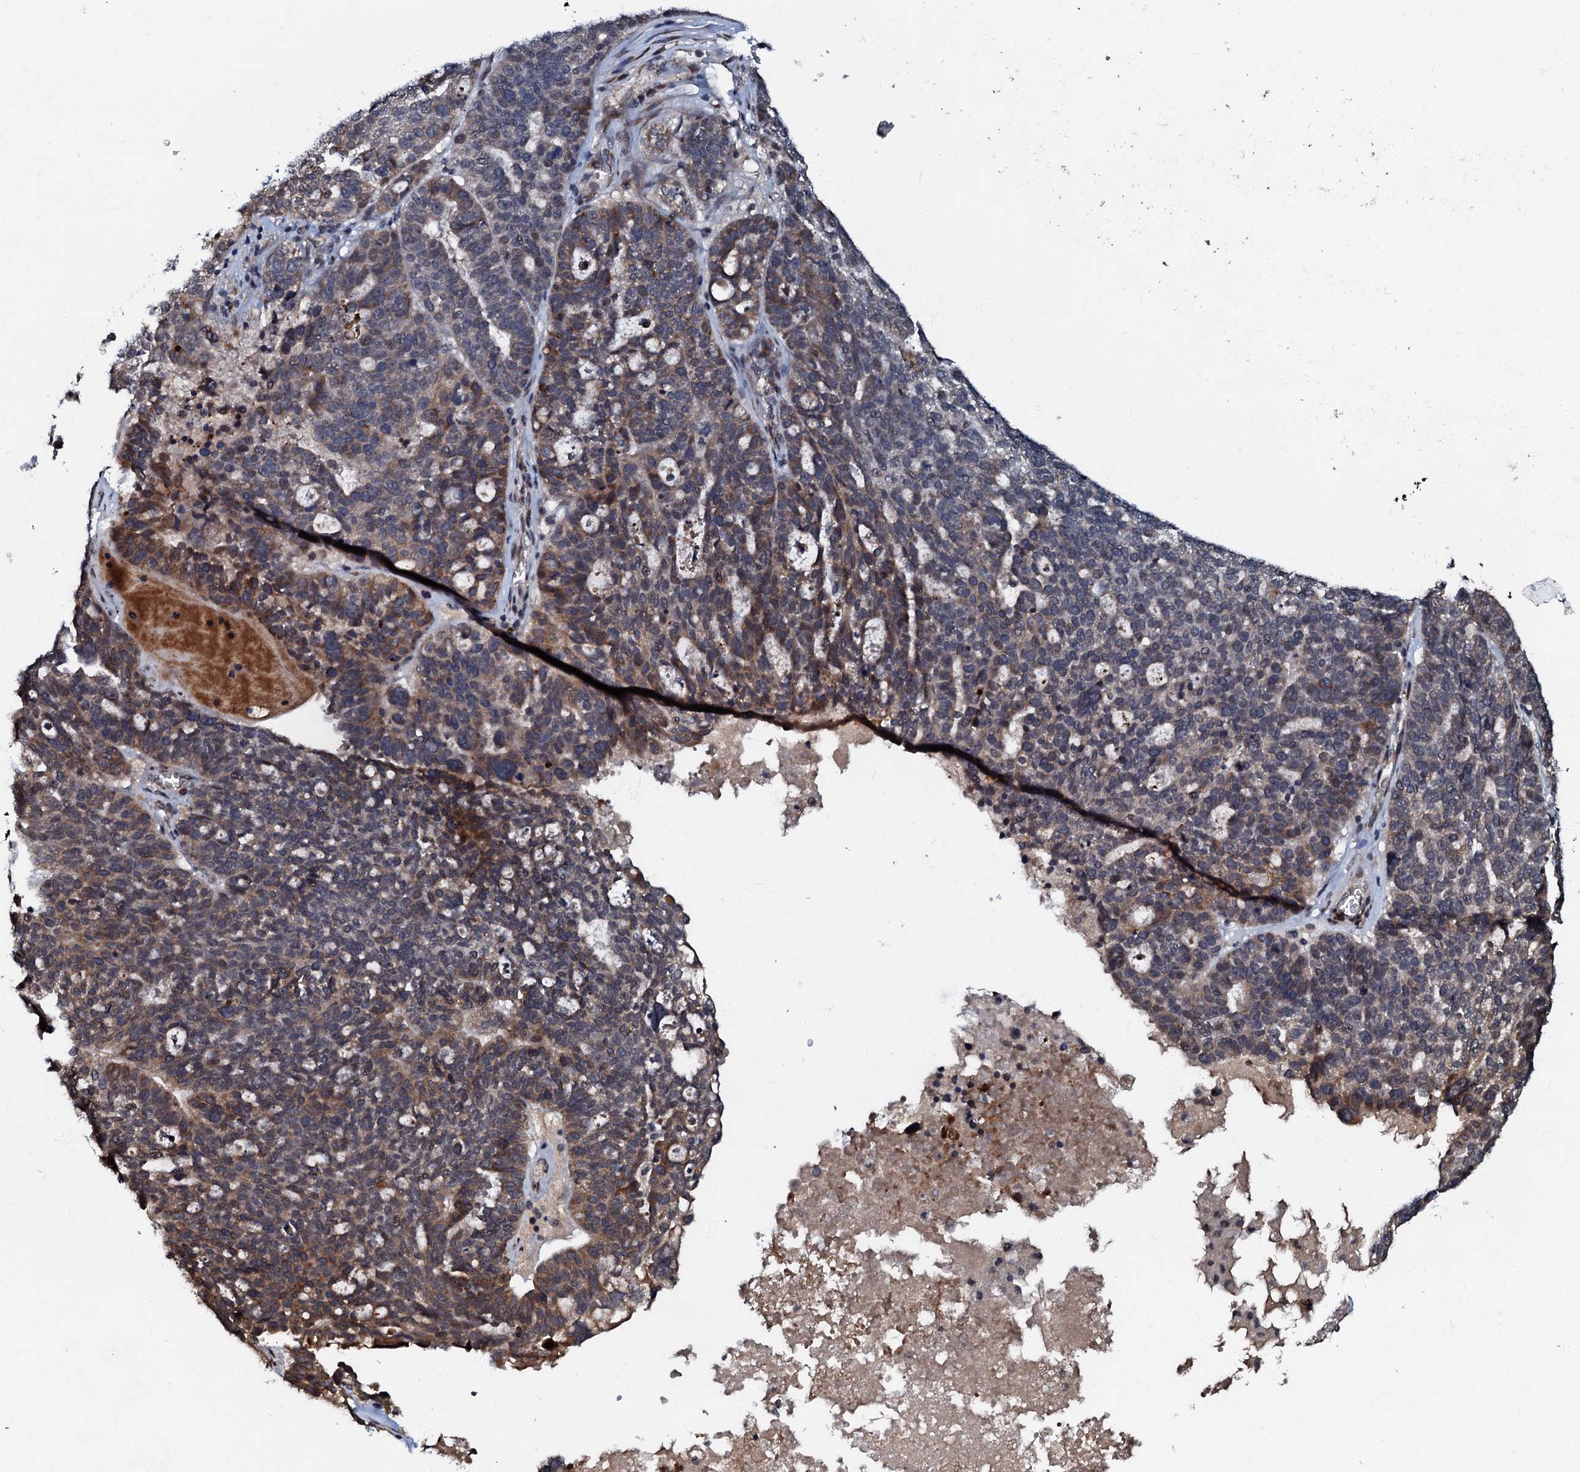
{"staining": {"intensity": "moderate", "quantity": "<25%", "location": "cytoplasmic/membranous"}, "tissue": "ovarian cancer", "cell_type": "Tumor cells", "image_type": "cancer", "snomed": [{"axis": "morphology", "description": "Cystadenocarcinoma, serous, NOS"}, {"axis": "topography", "description": "Ovary"}], "caption": "Moderate cytoplasmic/membranous staining is present in approximately <25% of tumor cells in ovarian serous cystadenocarcinoma. Immunohistochemistry (ihc) stains the protein in brown and the nuclei are stained blue.", "gene": "C18orf32", "patient": {"sex": "female", "age": 59}}